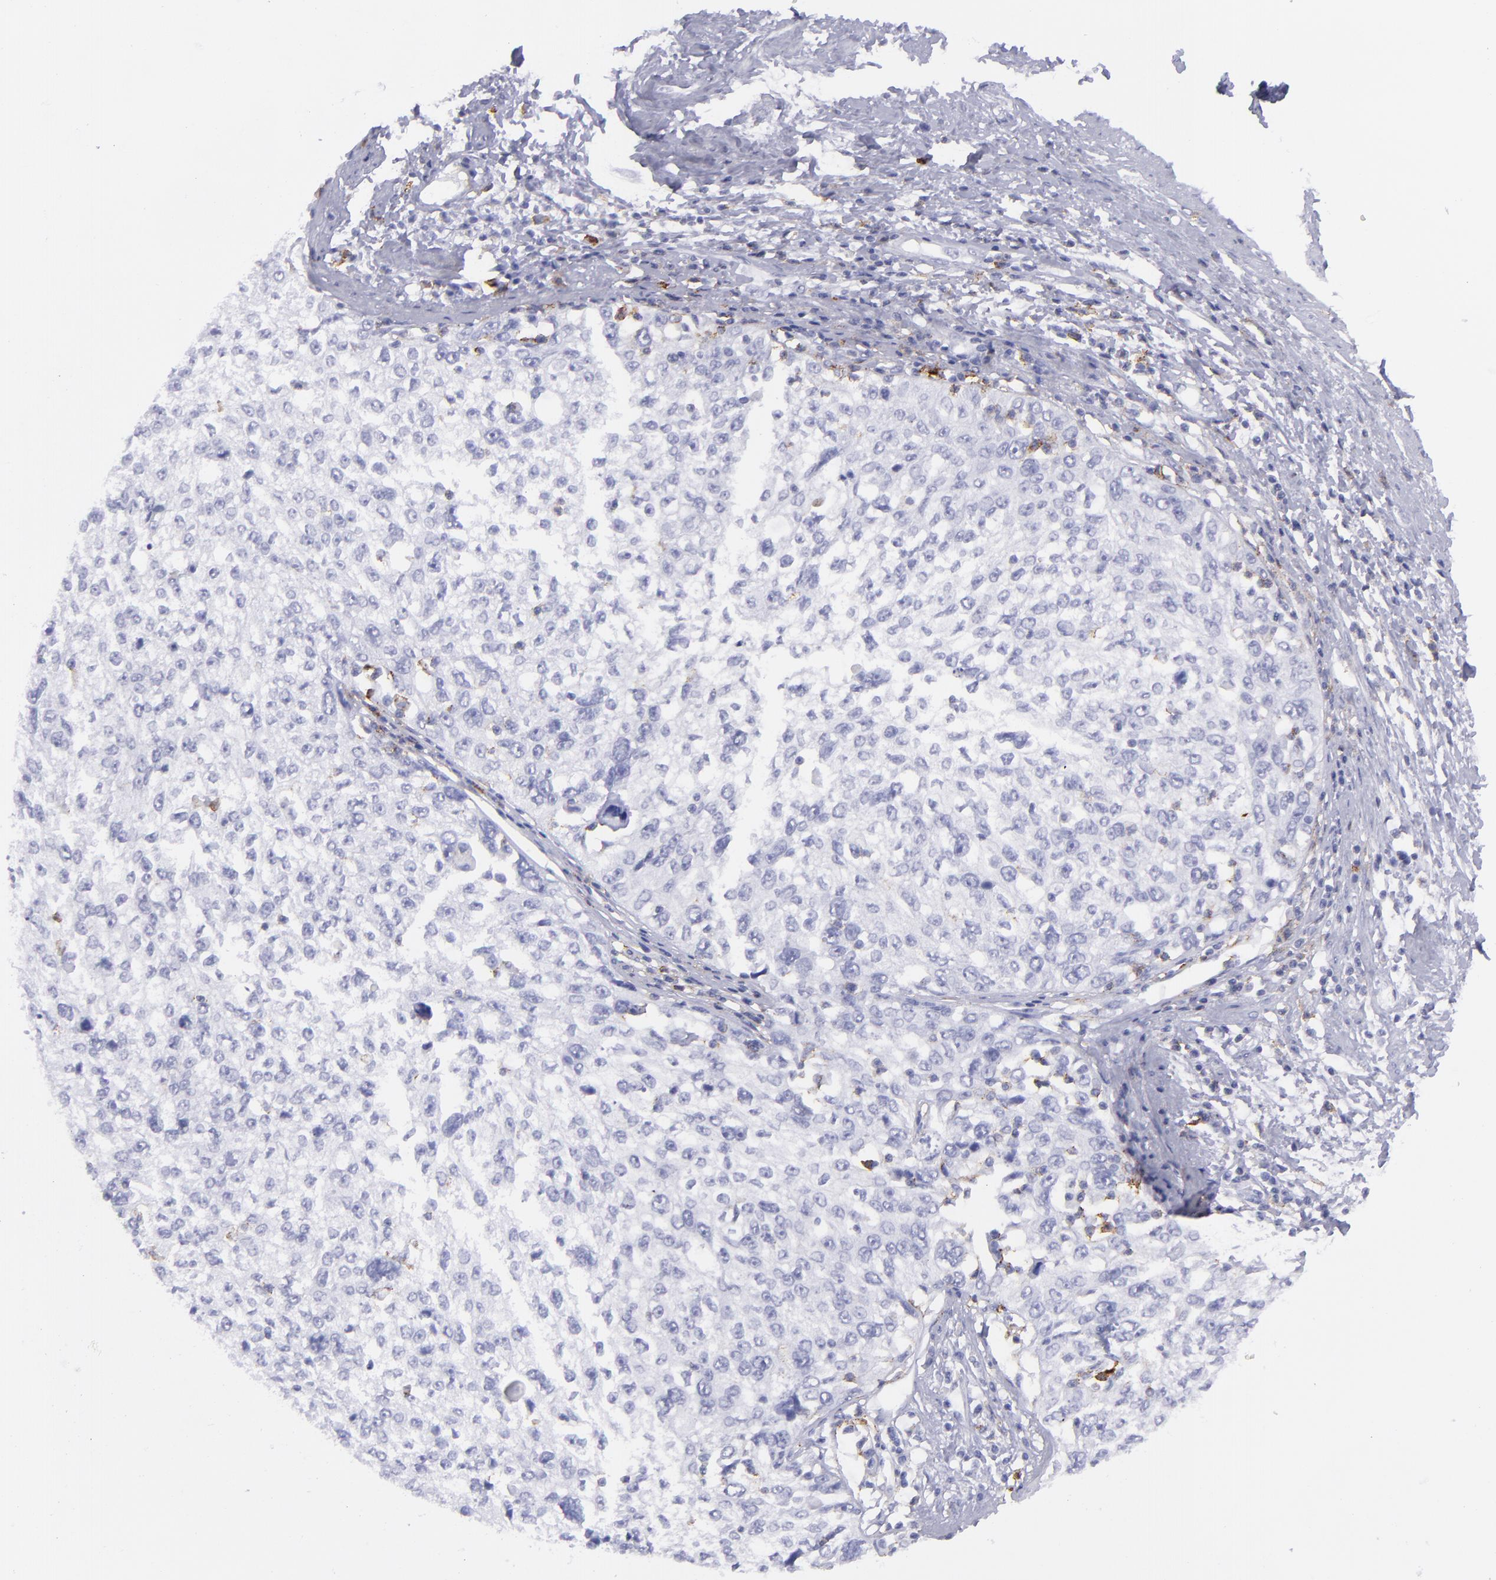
{"staining": {"intensity": "negative", "quantity": "none", "location": "none"}, "tissue": "cervical cancer", "cell_type": "Tumor cells", "image_type": "cancer", "snomed": [{"axis": "morphology", "description": "Squamous cell carcinoma, NOS"}, {"axis": "topography", "description": "Cervix"}], "caption": "This micrograph is of cervical cancer stained with IHC to label a protein in brown with the nuclei are counter-stained blue. There is no positivity in tumor cells. (DAB (3,3'-diaminobenzidine) IHC visualized using brightfield microscopy, high magnification).", "gene": "SELPLG", "patient": {"sex": "female", "age": 57}}